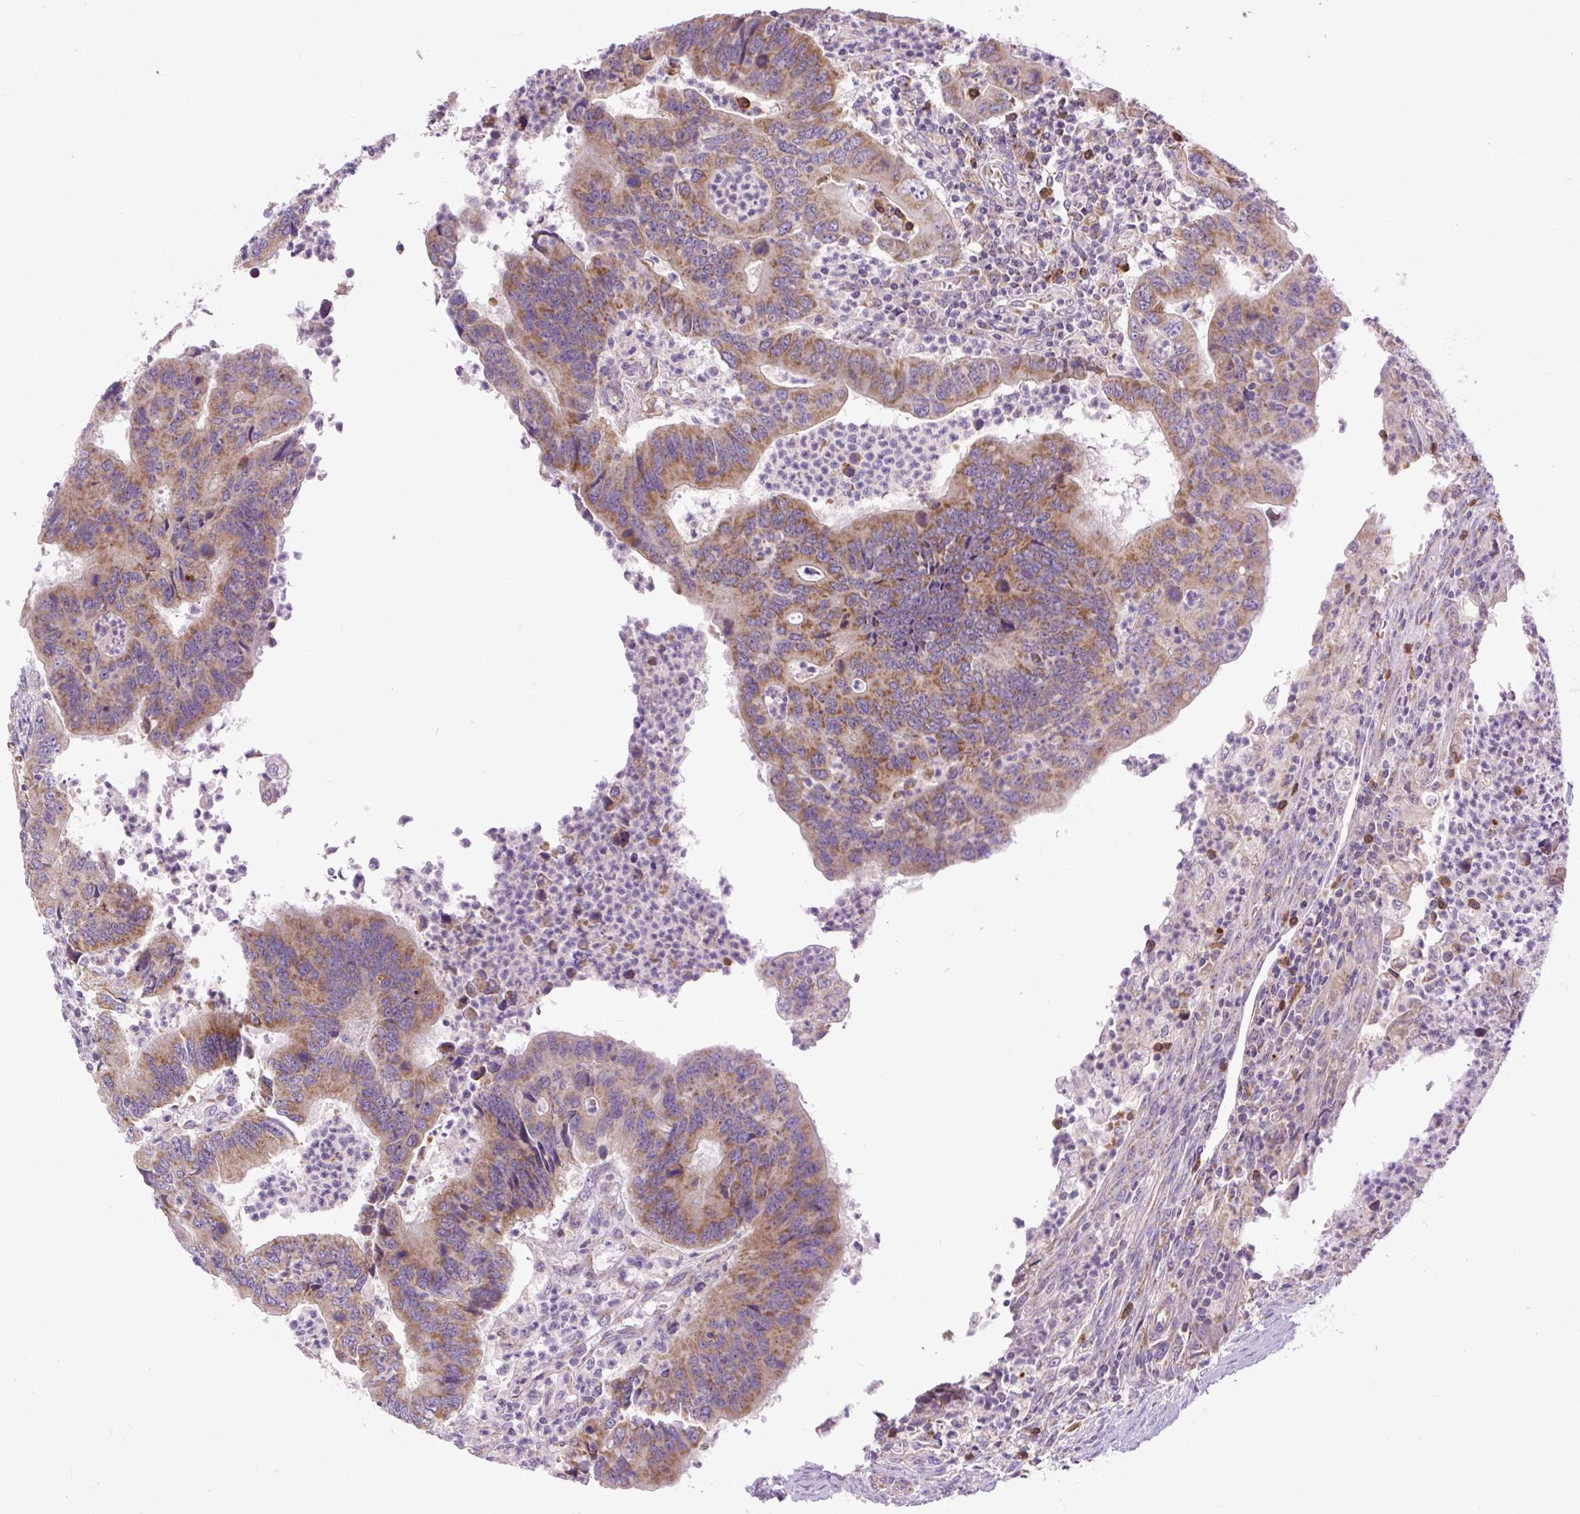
{"staining": {"intensity": "moderate", "quantity": "25%-75%", "location": "cytoplasmic/membranous"}, "tissue": "colorectal cancer", "cell_type": "Tumor cells", "image_type": "cancer", "snomed": [{"axis": "morphology", "description": "Adenocarcinoma, NOS"}, {"axis": "topography", "description": "Colon"}], "caption": "Colorectal adenocarcinoma stained for a protein reveals moderate cytoplasmic/membranous positivity in tumor cells.", "gene": "TM2D3", "patient": {"sex": "female", "age": 67}}